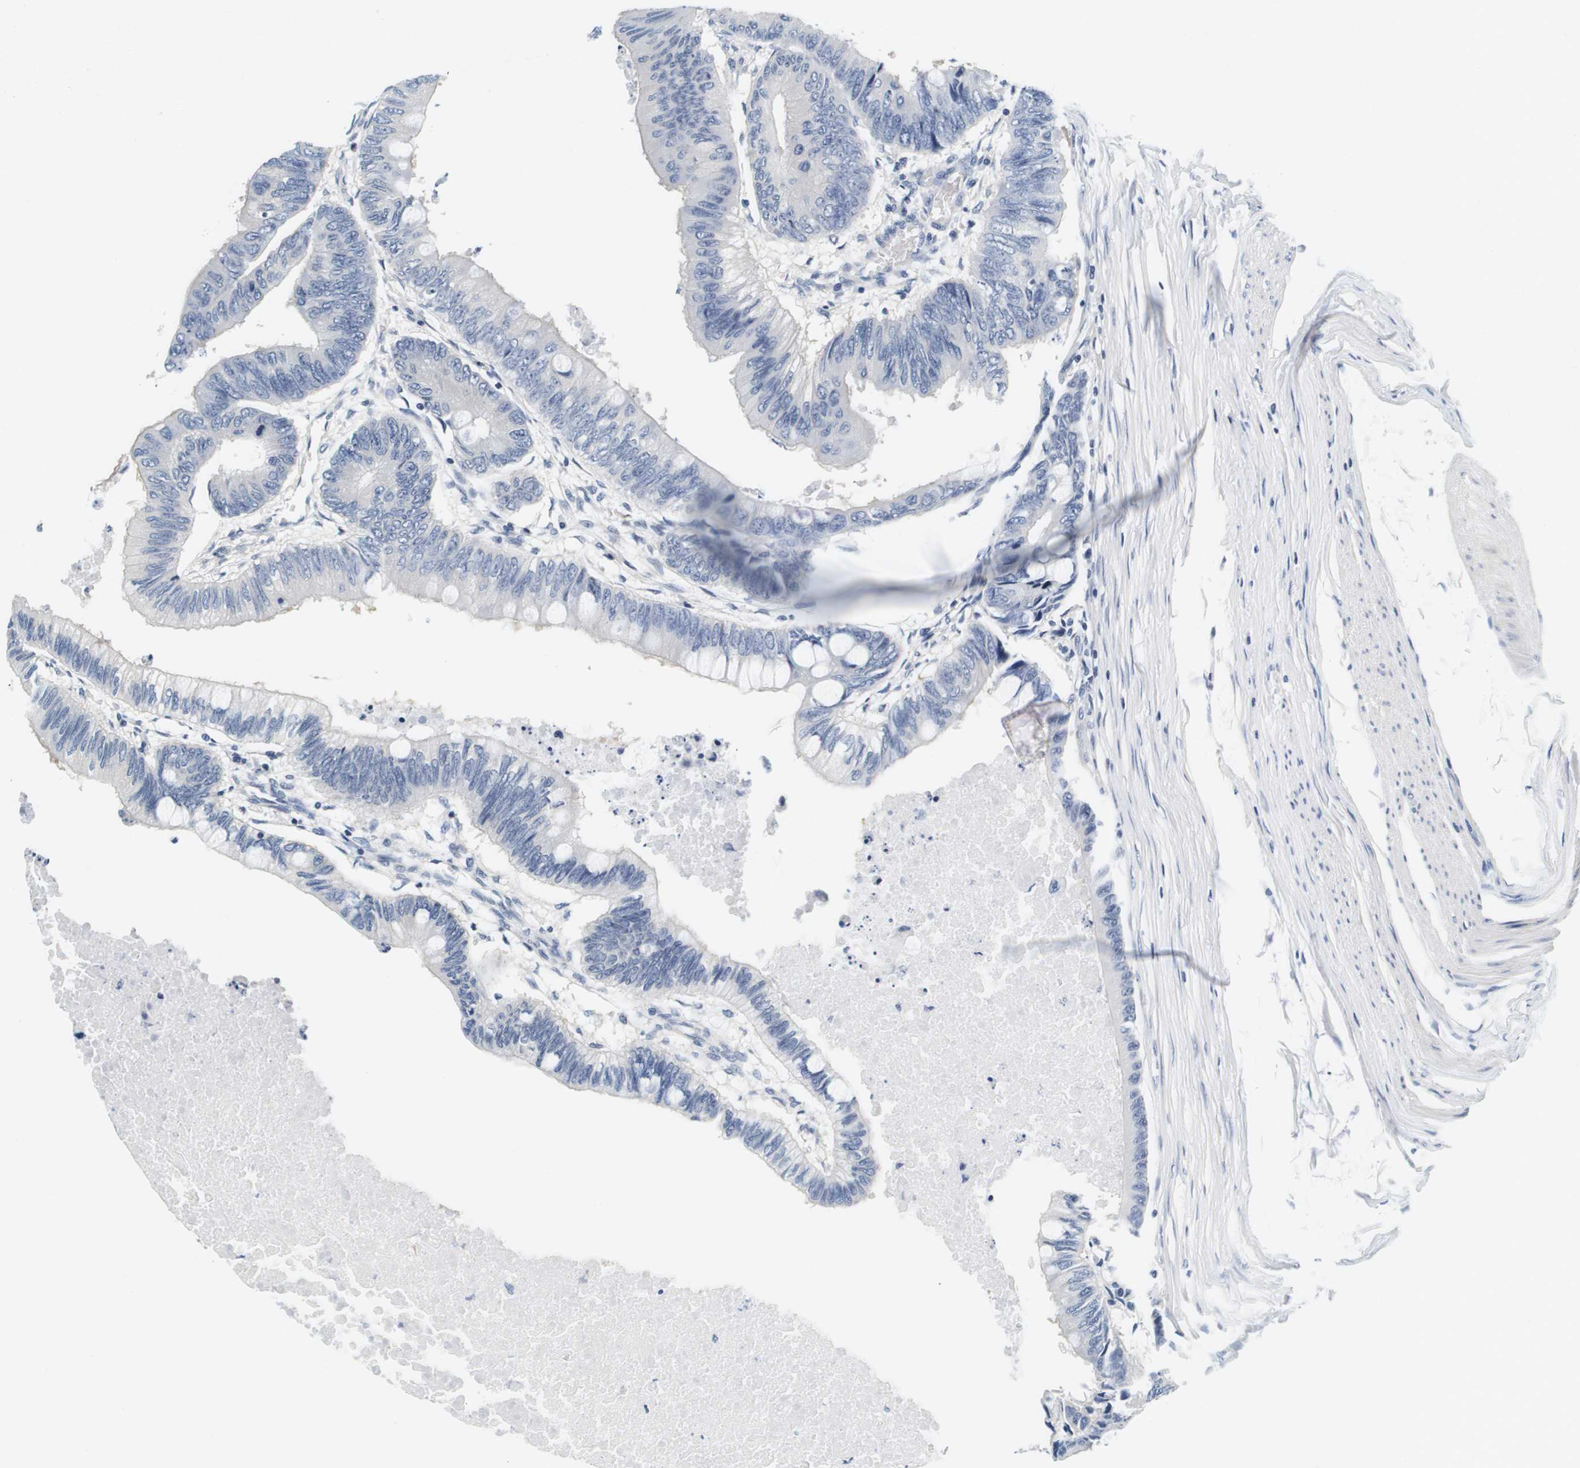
{"staining": {"intensity": "negative", "quantity": "none", "location": "none"}, "tissue": "colorectal cancer", "cell_type": "Tumor cells", "image_type": "cancer", "snomed": [{"axis": "morphology", "description": "Normal tissue, NOS"}, {"axis": "morphology", "description": "Adenocarcinoma, NOS"}, {"axis": "topography", "description": "Rectum"}, {"axis": "topography", "description": "Peripheral nerve tissue"}], "caption": "Micrograph shows no protein expression in tumor cells of colorectal cancer (adenocarcinoma) tissue. The staining was performed using DAB (3,3'-diaminobenzidine) to visualize the protein expression in brown, while the nuclei were stained in blue with hematoxylin (Magnification: 20x).", "gene": "KCNJ5", "patient": {"sex": "male", "age": 92}}